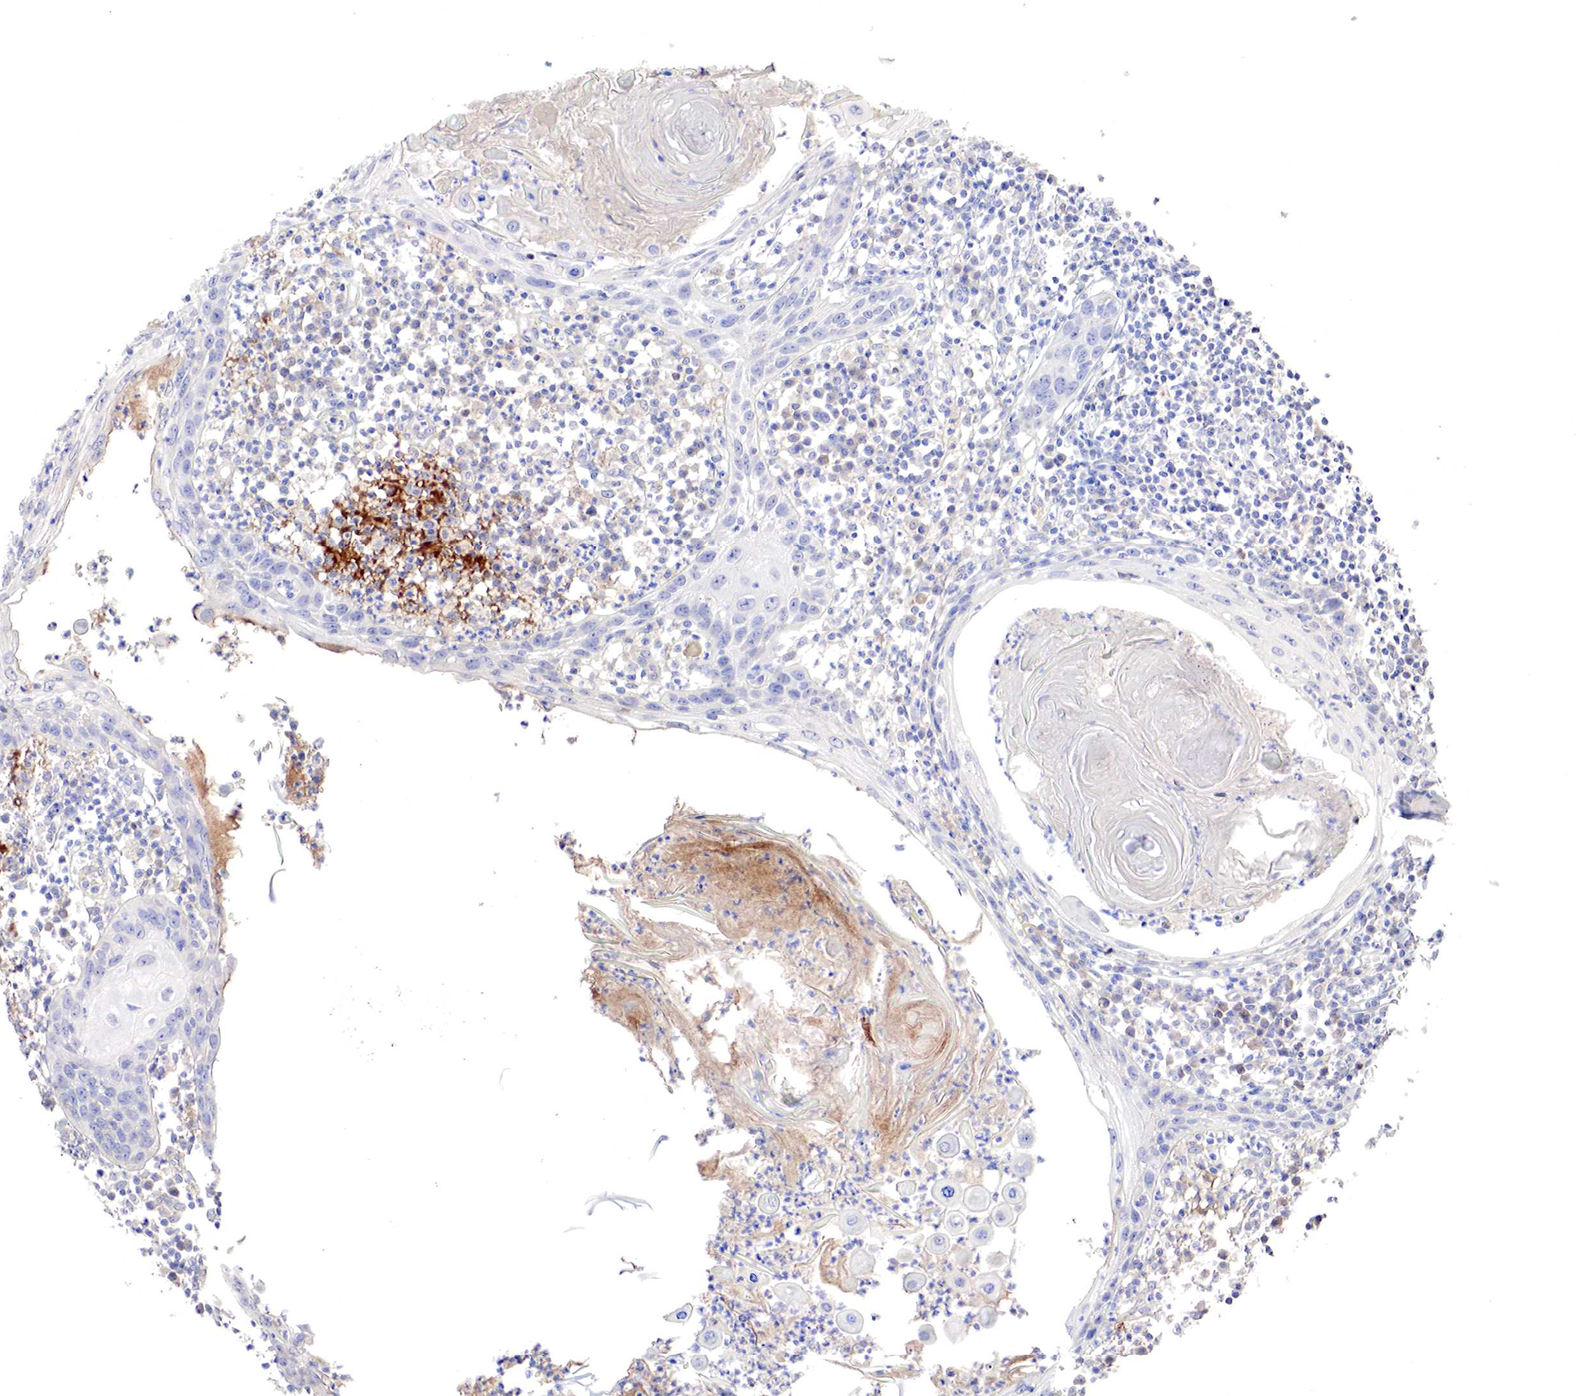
{"staining": {"intensity": "negative", "quantity": "none", "location": "none"}, "tissue": "skin cancer", "cell_type": "Tumor cells", "image_type": "cancer", "snomed": [{"axis": "morphology", "description": "Squamous cell carcinoma, NOS"}, {"axis": "topography", "description": "Skin"}], "caption": "The immunohistochemistry (IHC) micrograph has no significant positivity in tumor cells of skin squamous cell carcinoma tissue.", "gene": "GATA1", "patient": {"sex": "female", "age": 74}}